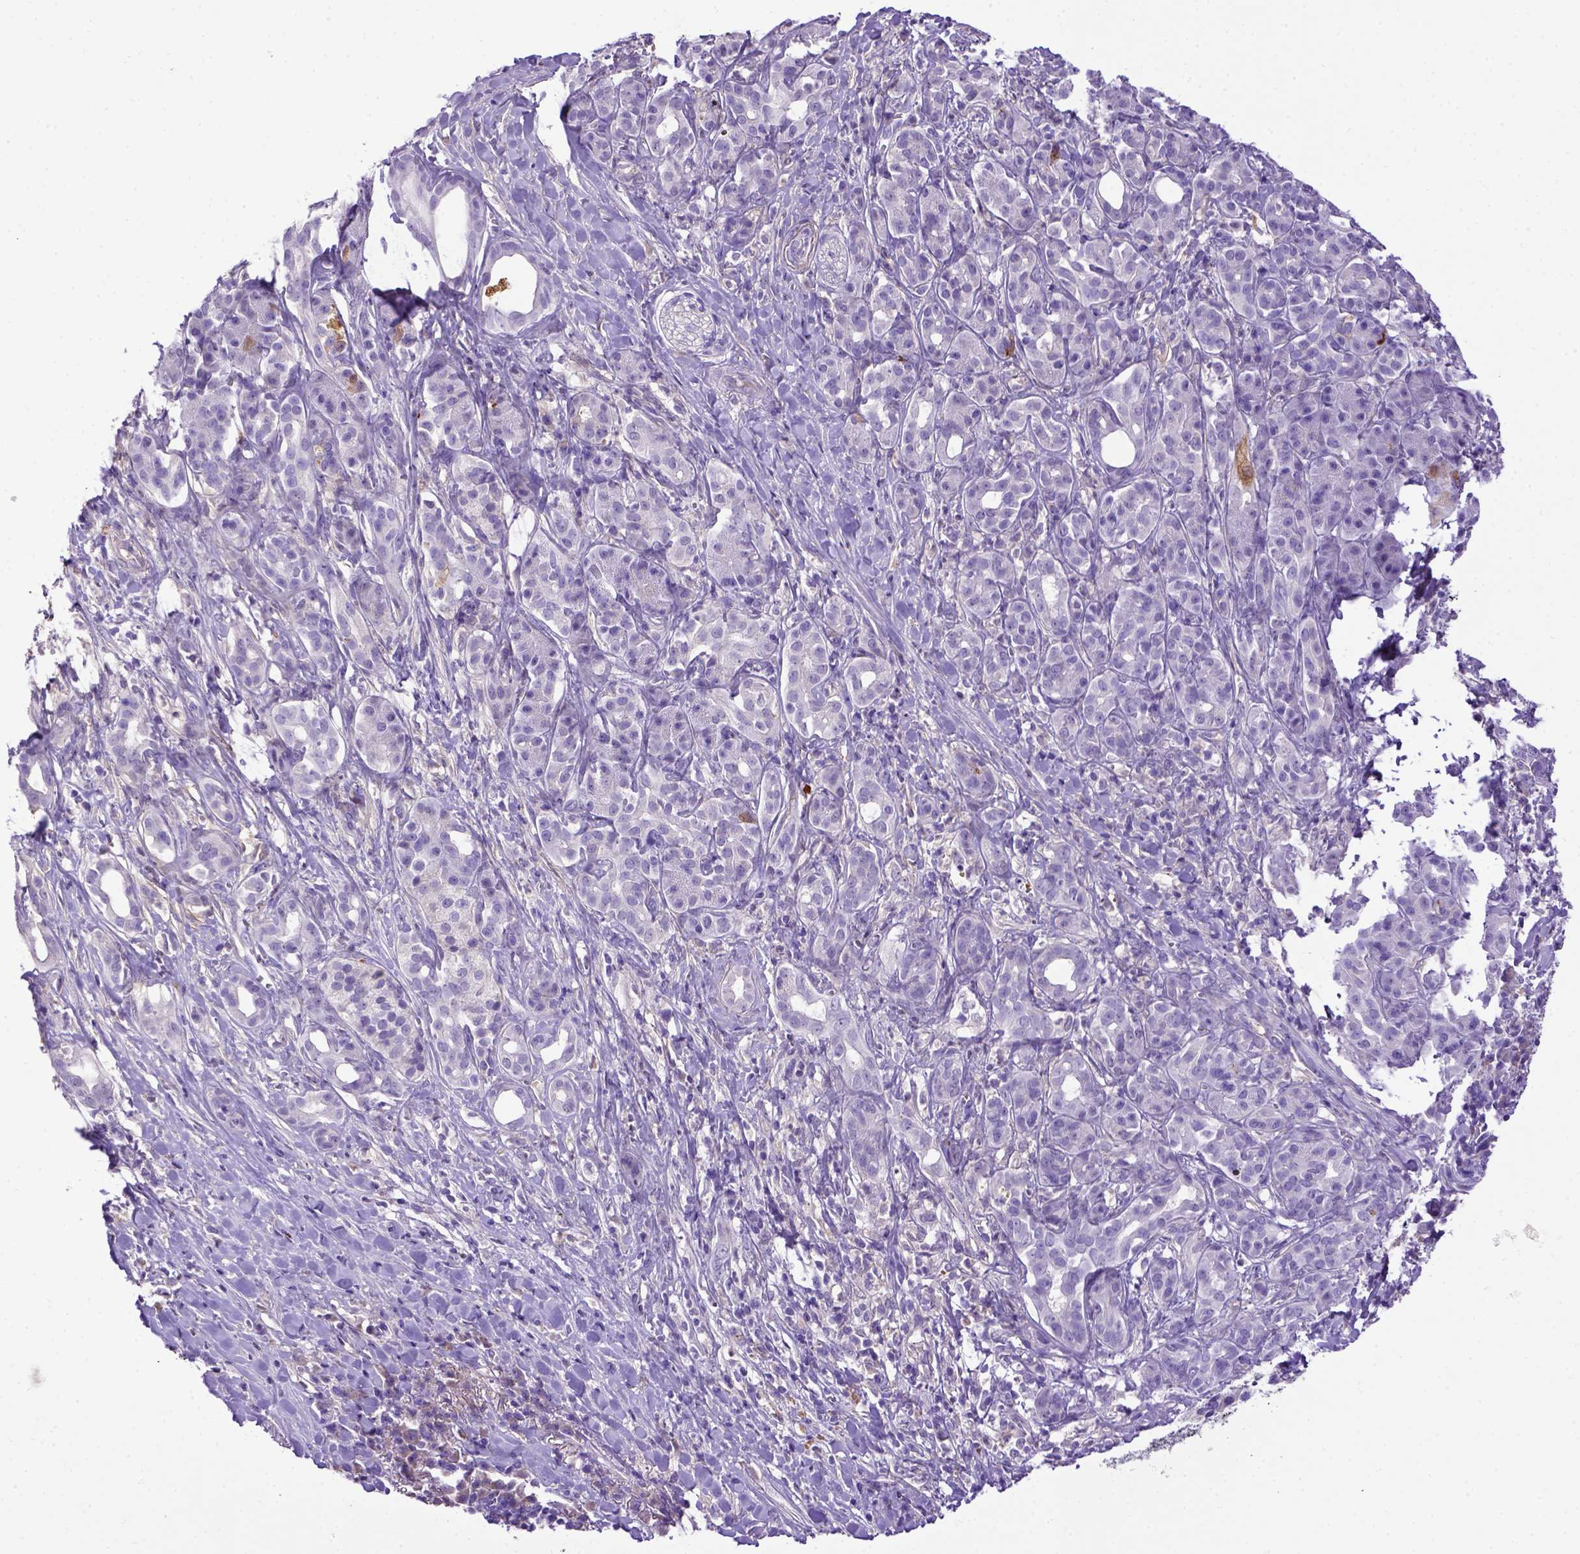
{"staining": {"intensity": "negative", "quantity": "none", "location": "none"}, "tissue": "pancreatic cancer", "cell_type": "Tumor cells", "image_type": "cancer", "snomed": [{"axis": "morphology", "description": "Adenocarcinoma, NOS"}, {"axis": "topography", "description": "Pancreas"}], "caption": "This is a histopathology image of immunohistochemistry (IHC) staining of pancreatic adenocarcinoma, which shows no staining in tumor cells.", "gene": "ADAM12", "patient": {"sex": "male", "age": 61}}